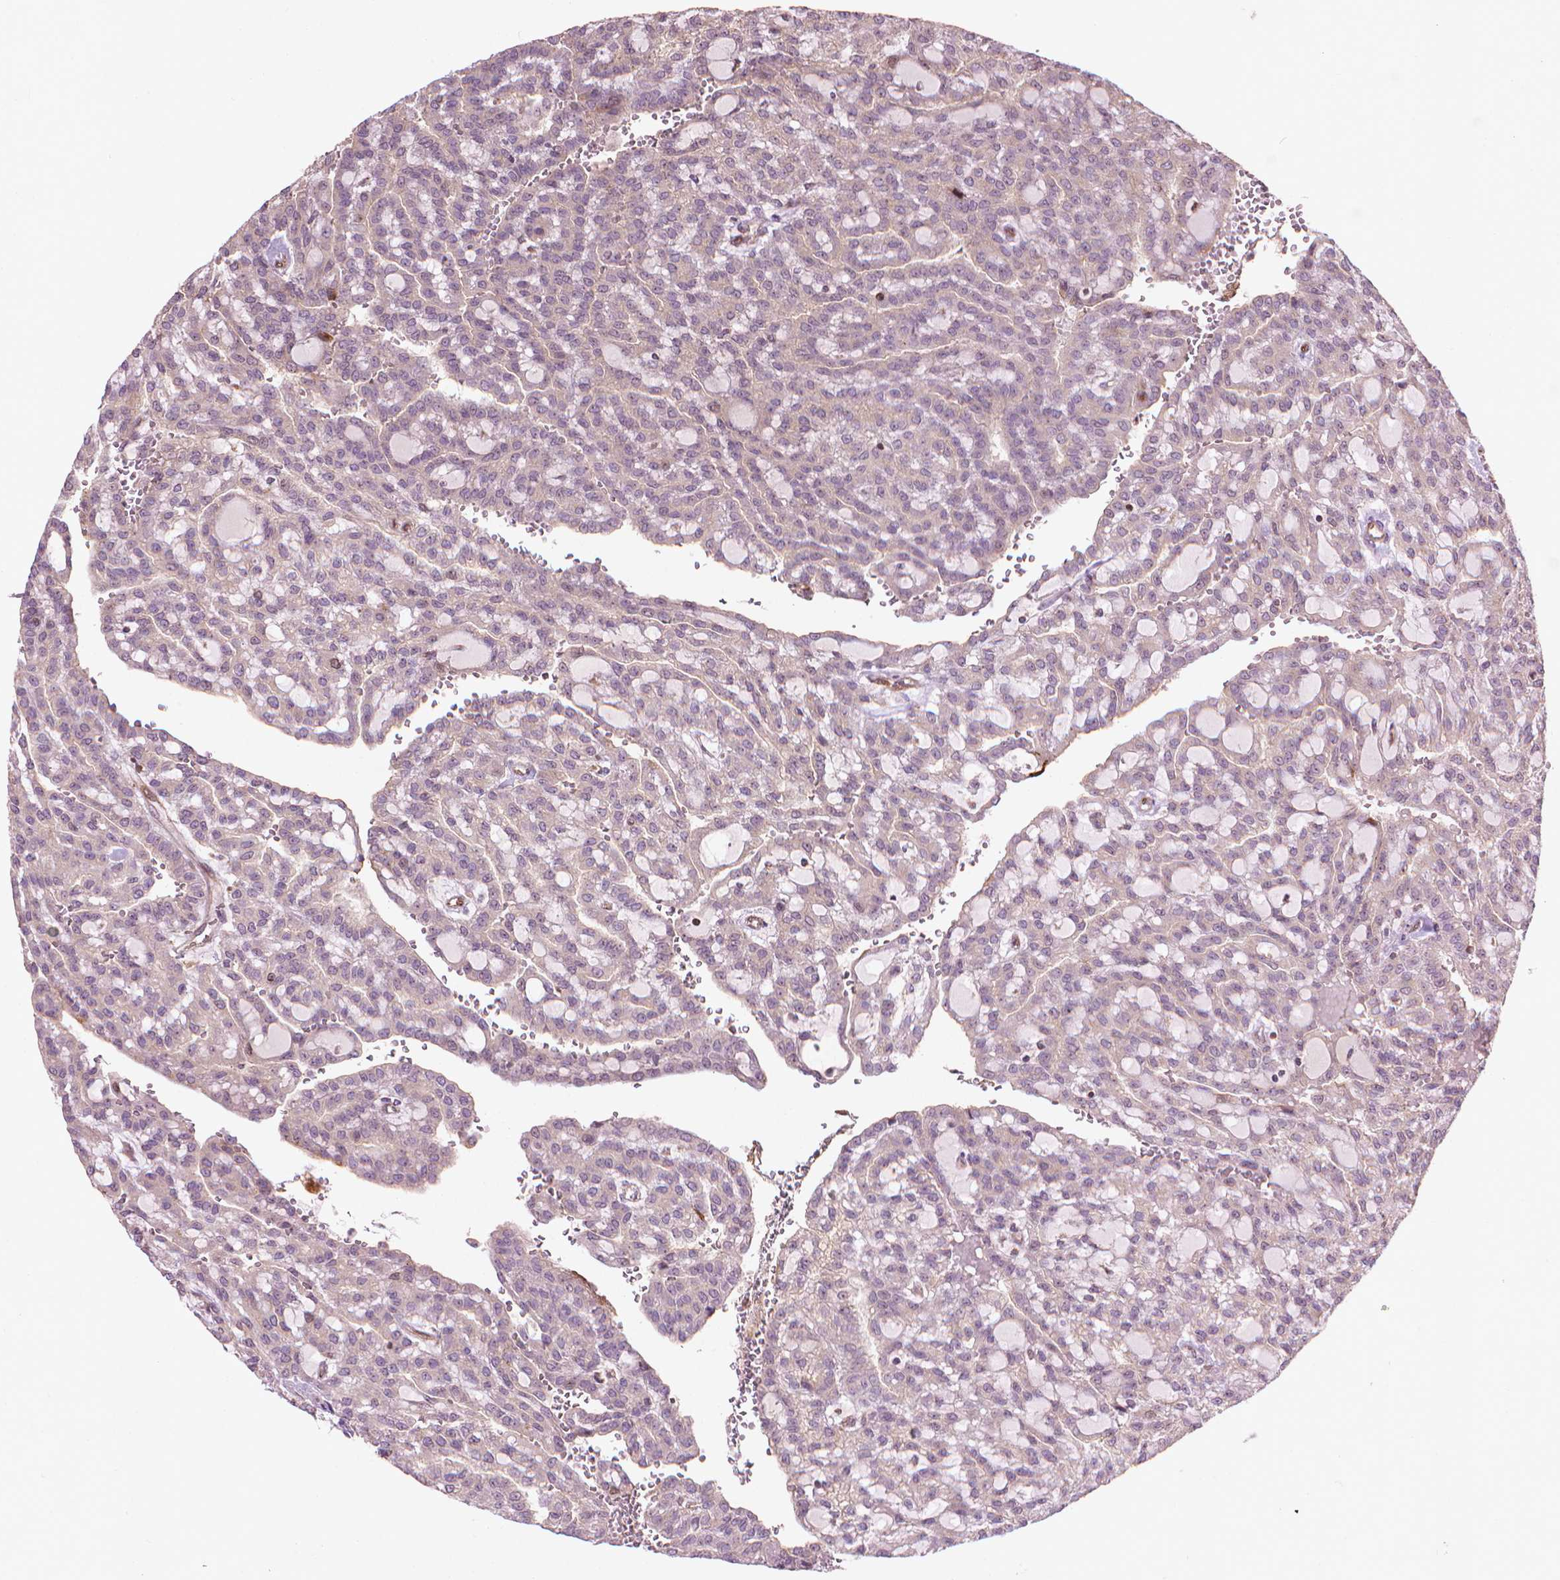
{"staining": {"intensity": "negative", "quantity": "none", "location": "none"}, "tissue": "renal cancer", "cell_type": "Tumor cells", "image_type": "cancer", "snomed": [{"axis": "morphology", "description": "Adenocarcinoma, NOS"}, {"axis": "topography", "description": "Kidney"}], "caption": "Tumor cells show no significant positivity in adenocarcinoma (renal).", "gene": "SMC2", "patient": {"sex": "male", "age": 63}}